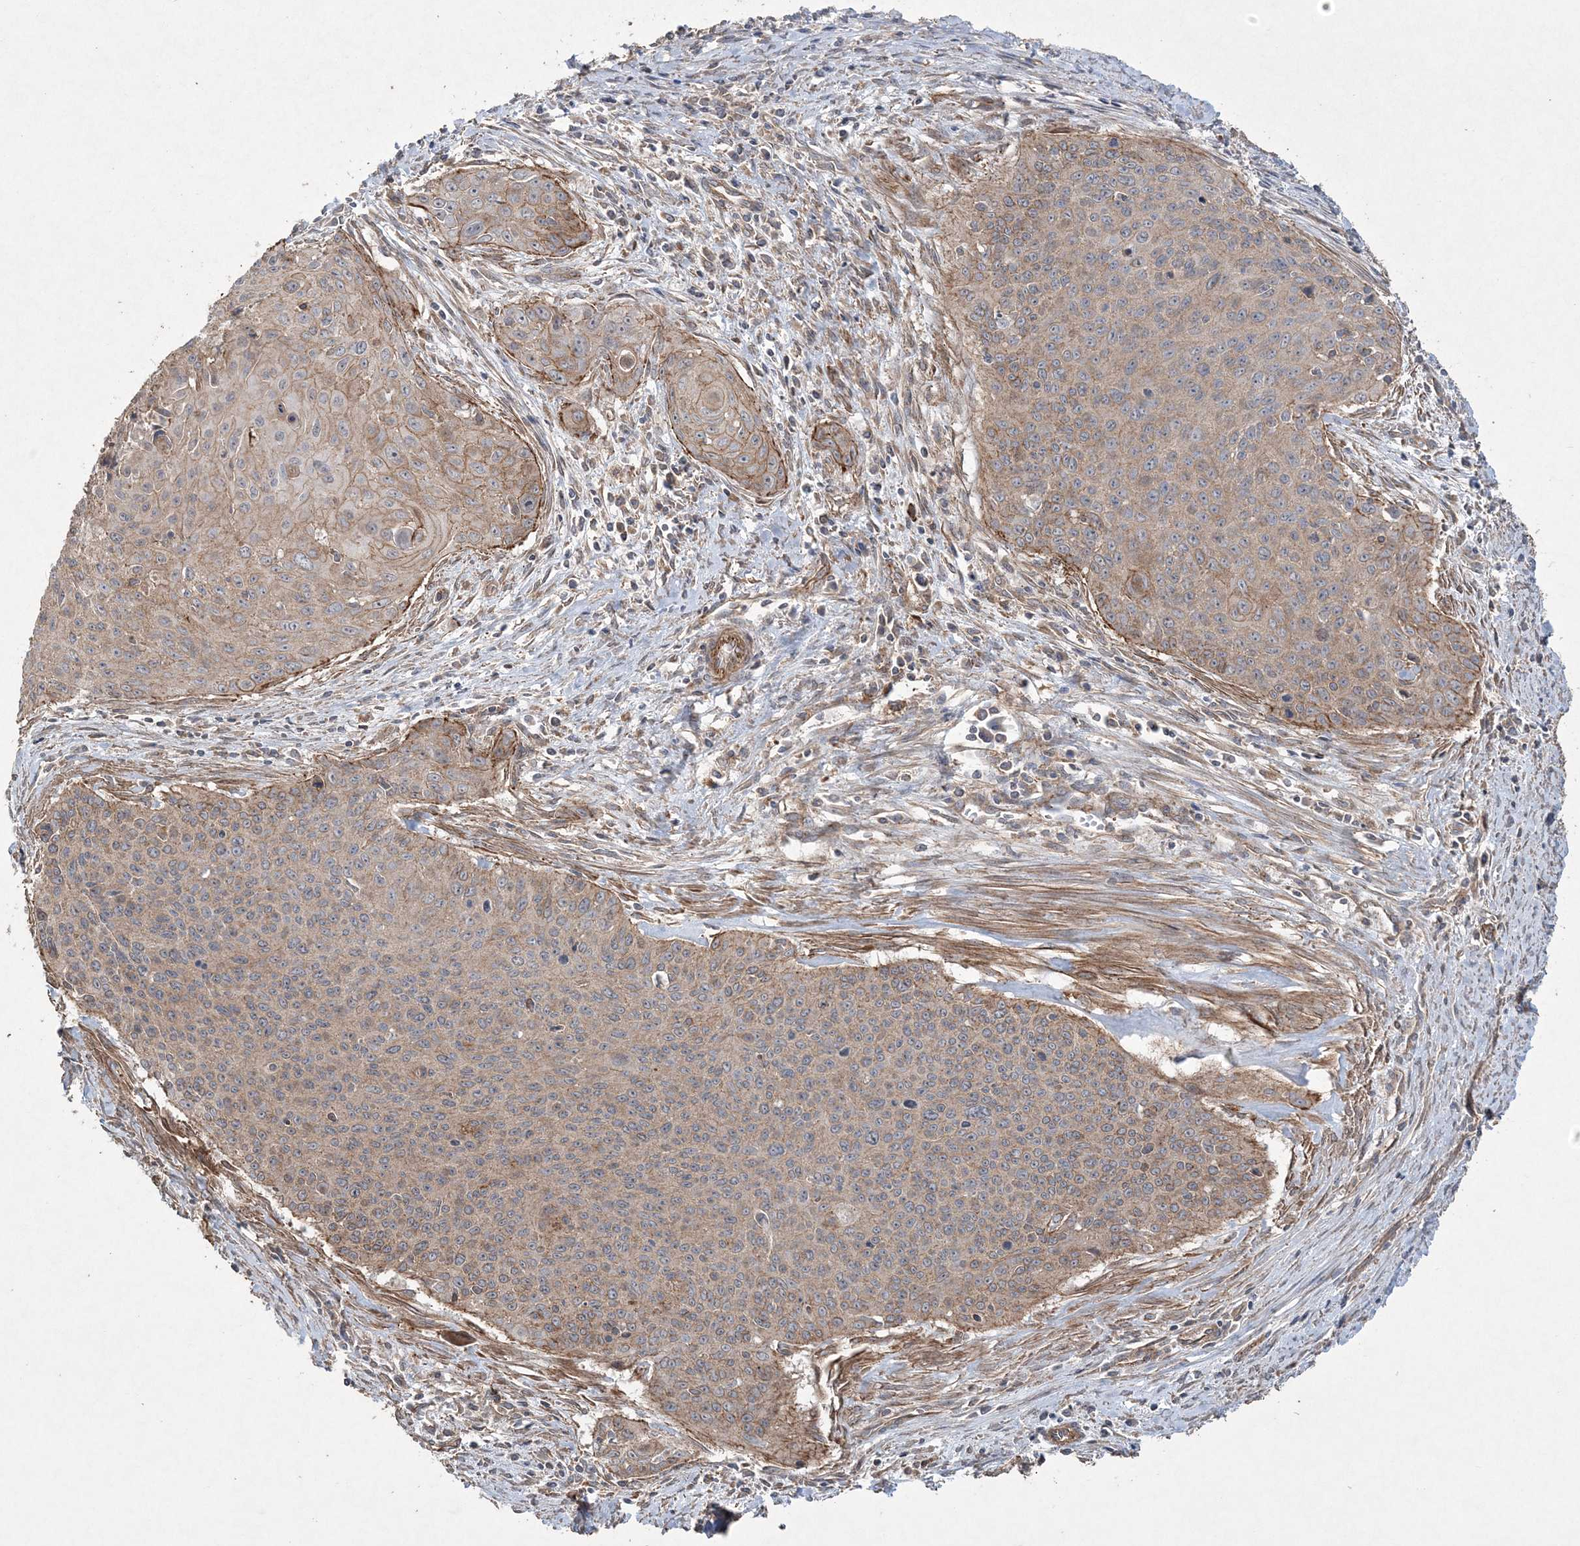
{"staining": {"intensity": "weak", "quantity": "25%-75%", "location": "cytoplasmic/membranous"}, "tissue": "cervical cancer", "cell_type": "Tumor cells", "image_type": "cancer", "snomed": [{"axis": "morphology", "description": "Squamous cell carcinoma, NOS"}, {"axis": "topography", "description": "Cervix"}], "caption": "The immunohistochemical stain labels weak cytoplasmic/membranous expression in tumor cells of cervical cancer (squamous cell carcinoma) tissue. The staining is performed using DAB (3,3'-diaminobenzidine) brown chromogen to label protein expression. The nuclei are counter-stained blue using hematoxylin.", "gene": "TTC7A", "patient": {"sex": "female", "age": 55}}